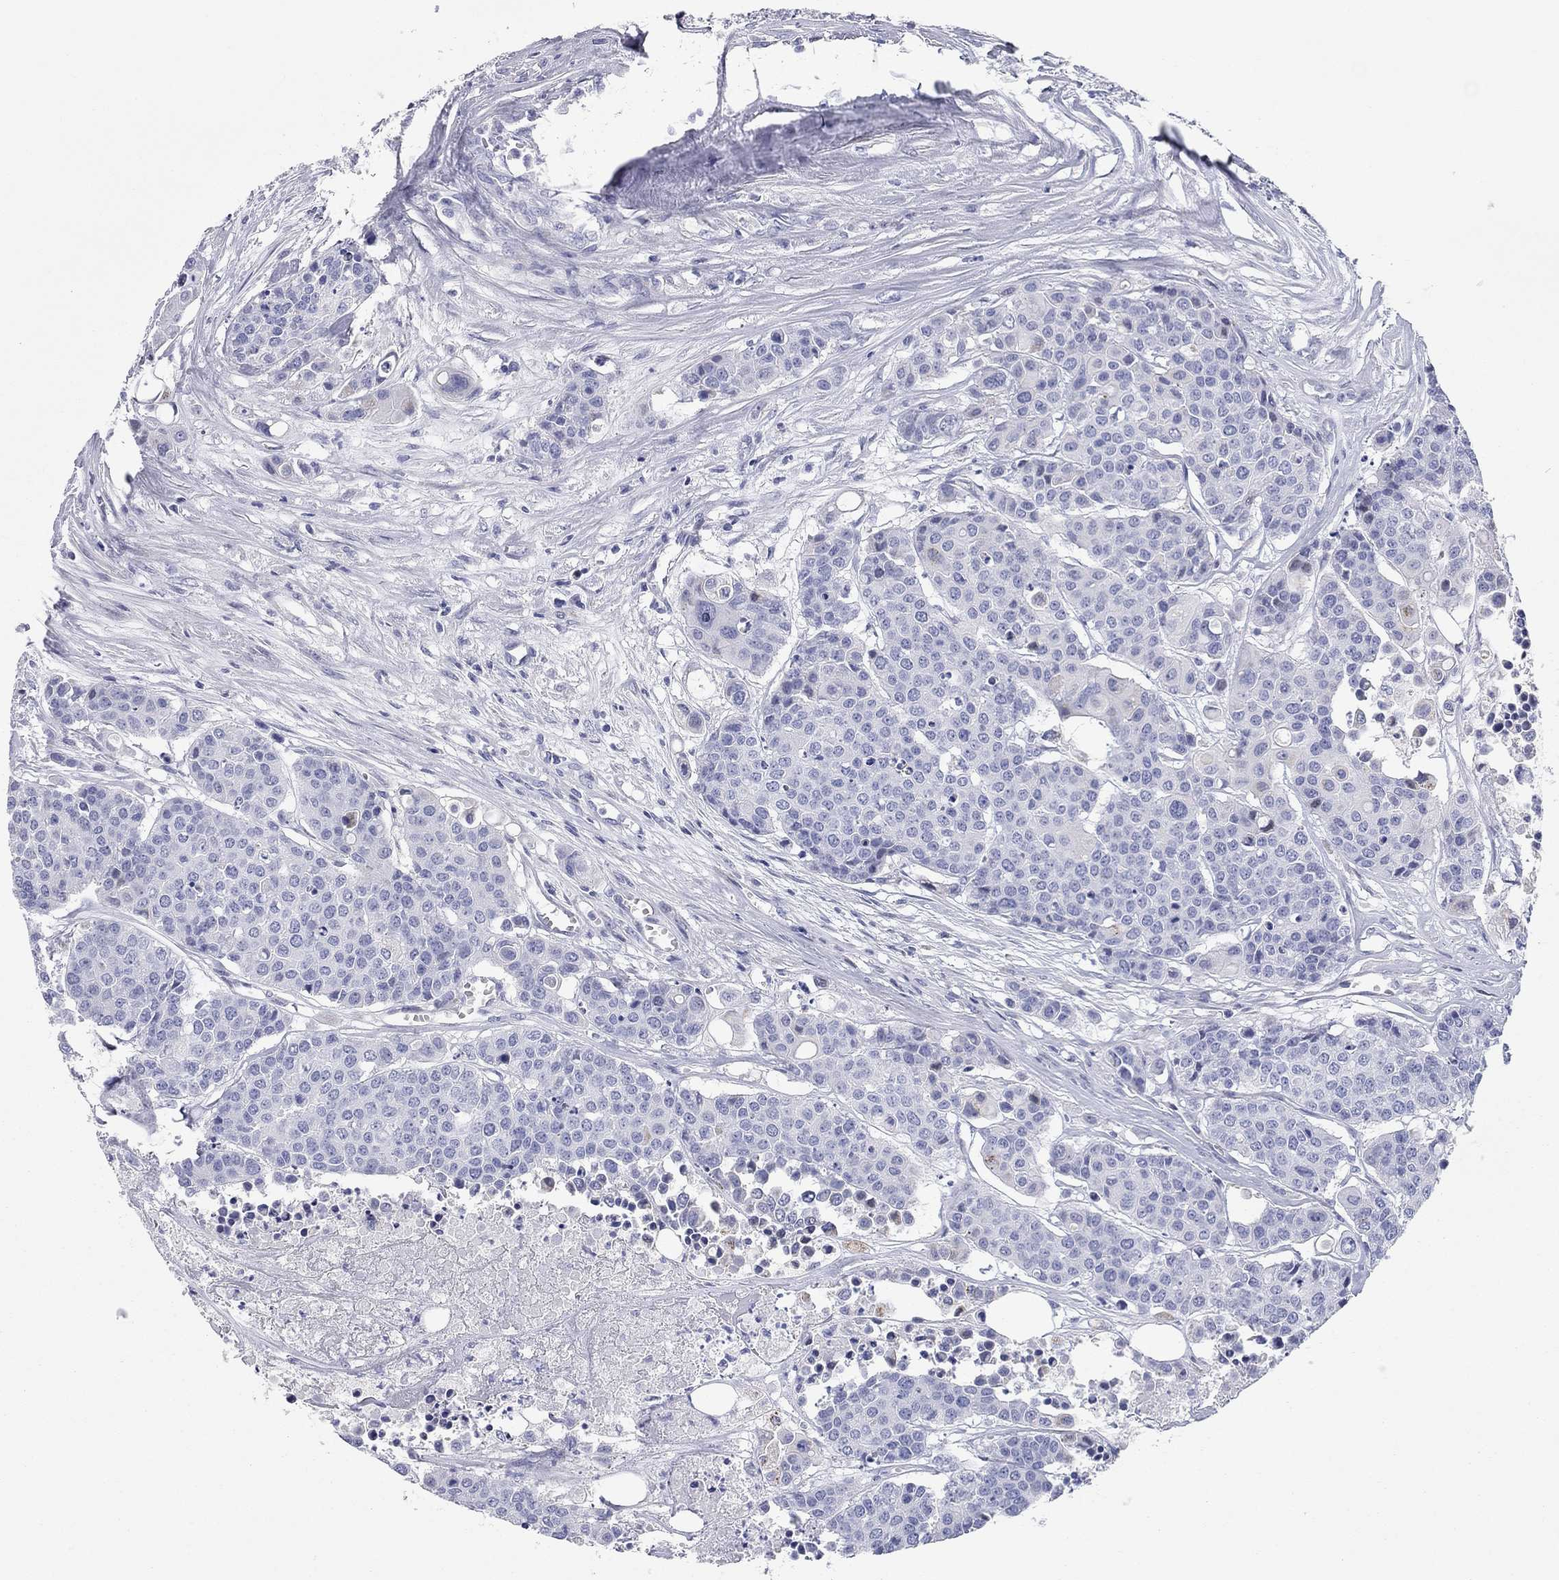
{"staining": {"intensity": "negative", "quantity": "none", "location": "none"}, "tissue": "carcinoid", "cell_type": "Tumor cells", "image_type": "cancer", "snomed": [{"axis": "morphology", "description": "Carcinoid, malignant, NOS"}, {"axis": "topography", "description": "Colon"}], "caption": "Immunohistochemistry histopathology image of malignant carcinoid stained for a protein (brown), which shows no staining in tumor cells.", "gene": "CHI3L2", "patient": {"sex": "male", "age": 81}}